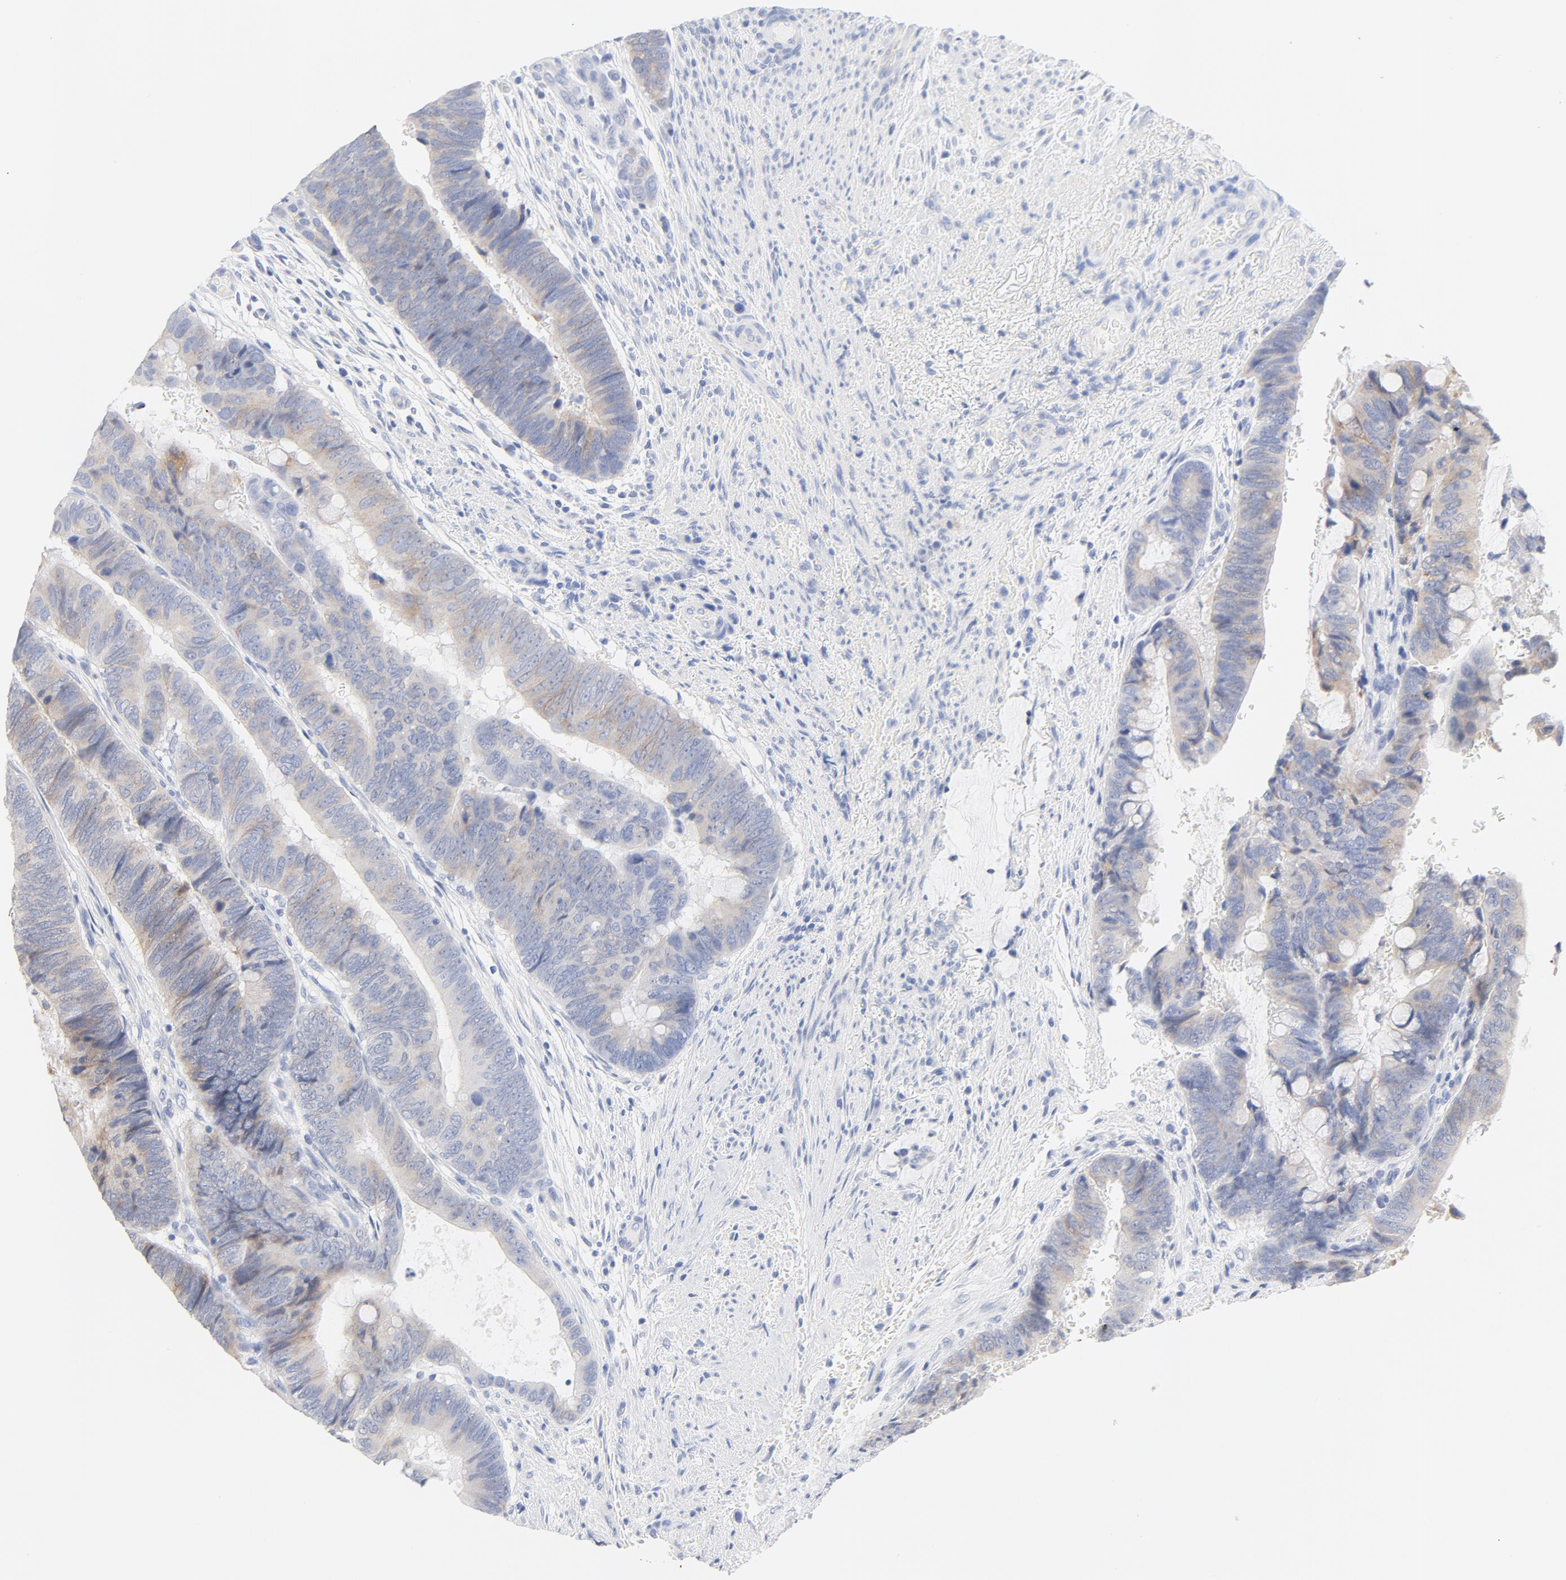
{"staining": {"intensity": "weak", "quantity": "25%-75%", "location": "cytoplasmic/membranous"}, "tissue": "colorectal cancer", "cell_type": "Tumor cells", "image_type": "cancer", "snomed": [{"axis": "morphology", "description": "Normal tissue, NOS"}, {"axis": "morphology", "description": "Adenocarcinoma, NOS"}, {"axis": "topography", "description": "Rectum"}], "caption": "Human colorectal cancer (adenocarcinoma) stained with a protein marker demonstrates weak staining in tumor cells.", "gene": "FGFR3", "patient": {"sex": "male", "age": 92}}